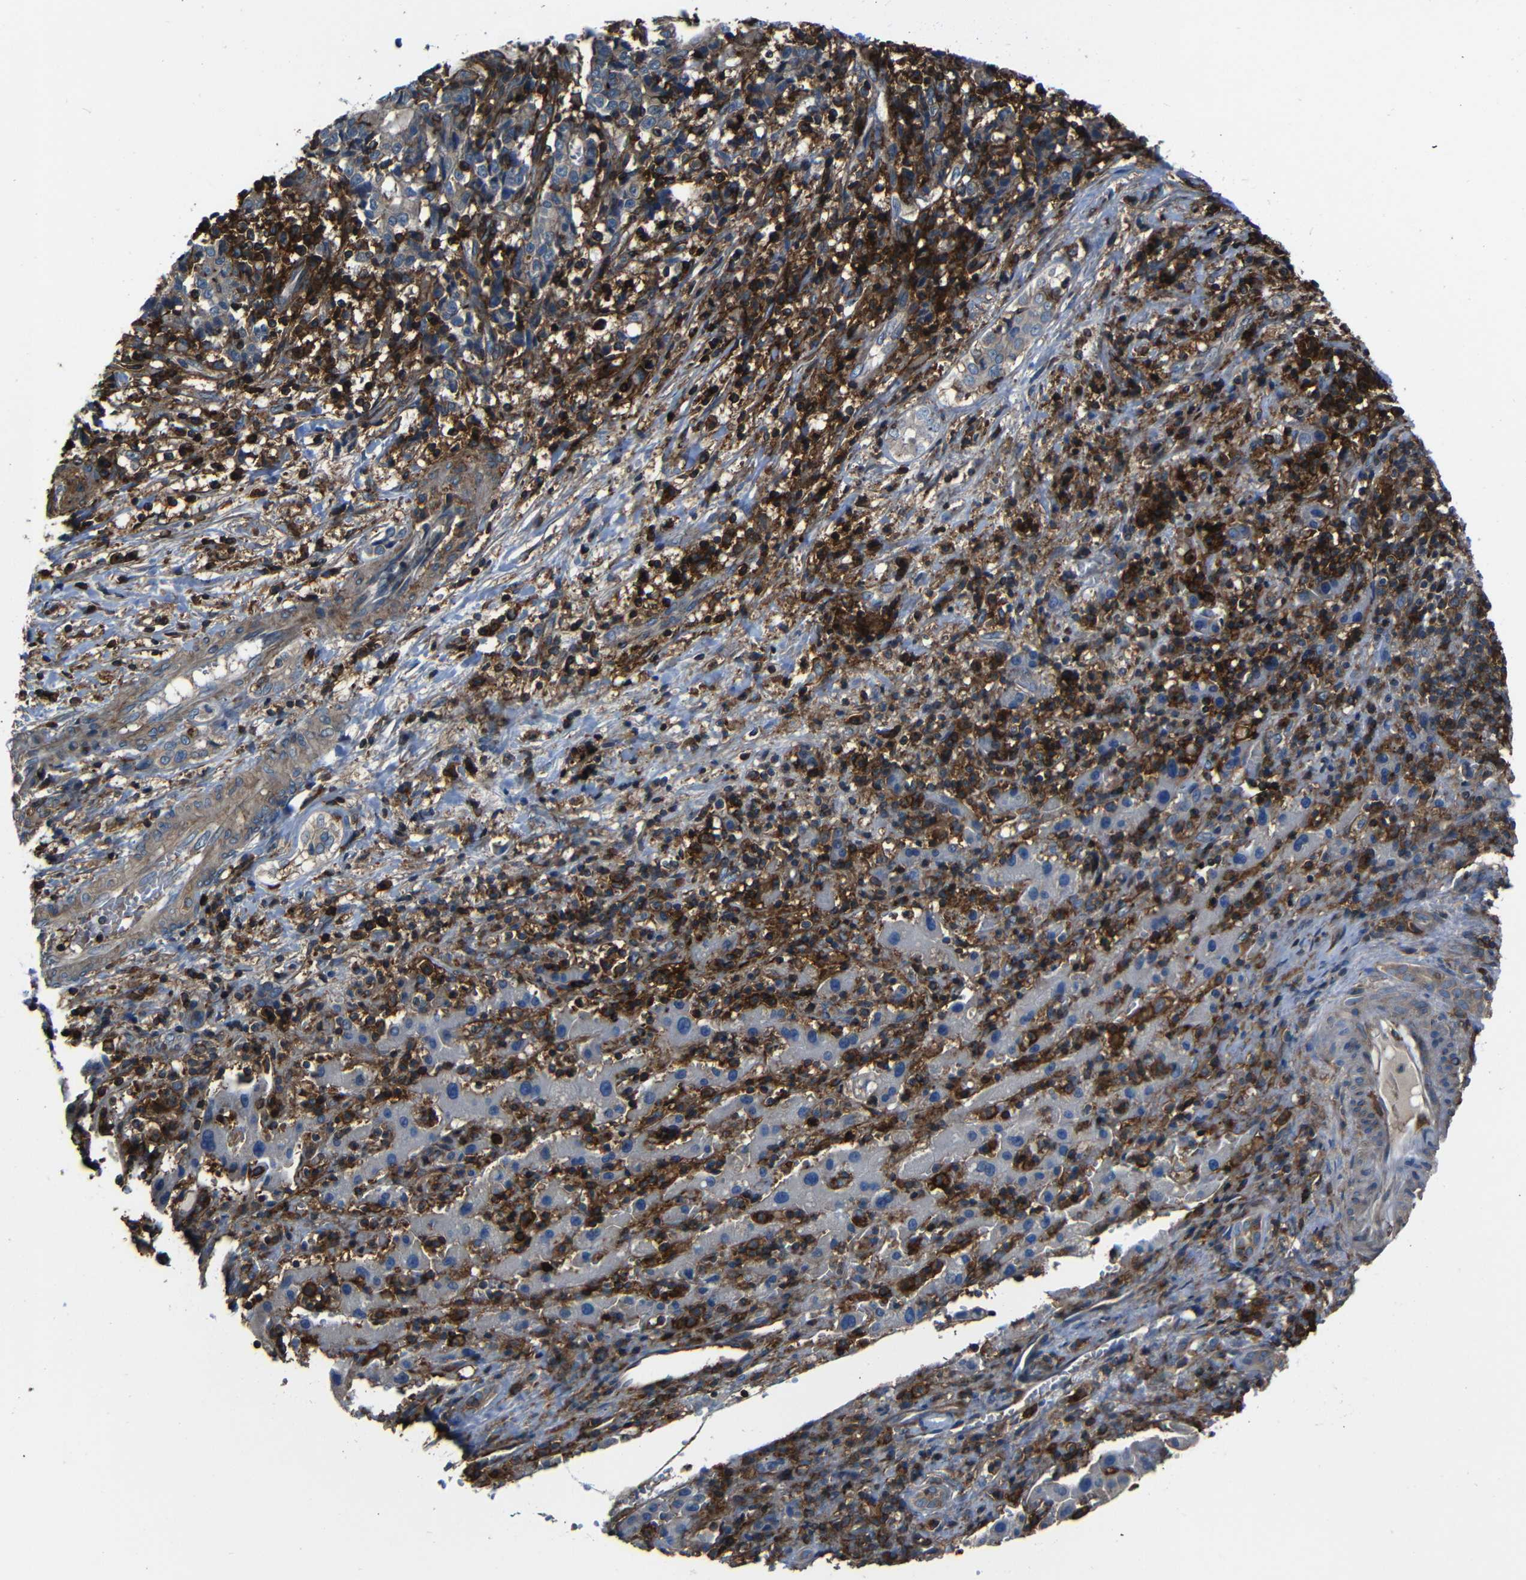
{"staining": {"intensity": "weak", "quantity": "<25%", "location": "cytoplasmic/membranous"}, "tissue": "liver cancer", "cell_type": "Tumor cells", "image_type": "cancer", "snomed": [{"axis": "morphology", "description": "Cholangiocarcinoma"}, {"axis": "topography", "description": "Liver"}], "caption": "Photomicrograph shows no protein positivity in tumor cells of liver cancer (cholangiocarcinoma) tissue.", "gene": "ADGRE5", "patient": {"sex": "male", "age": 57}}